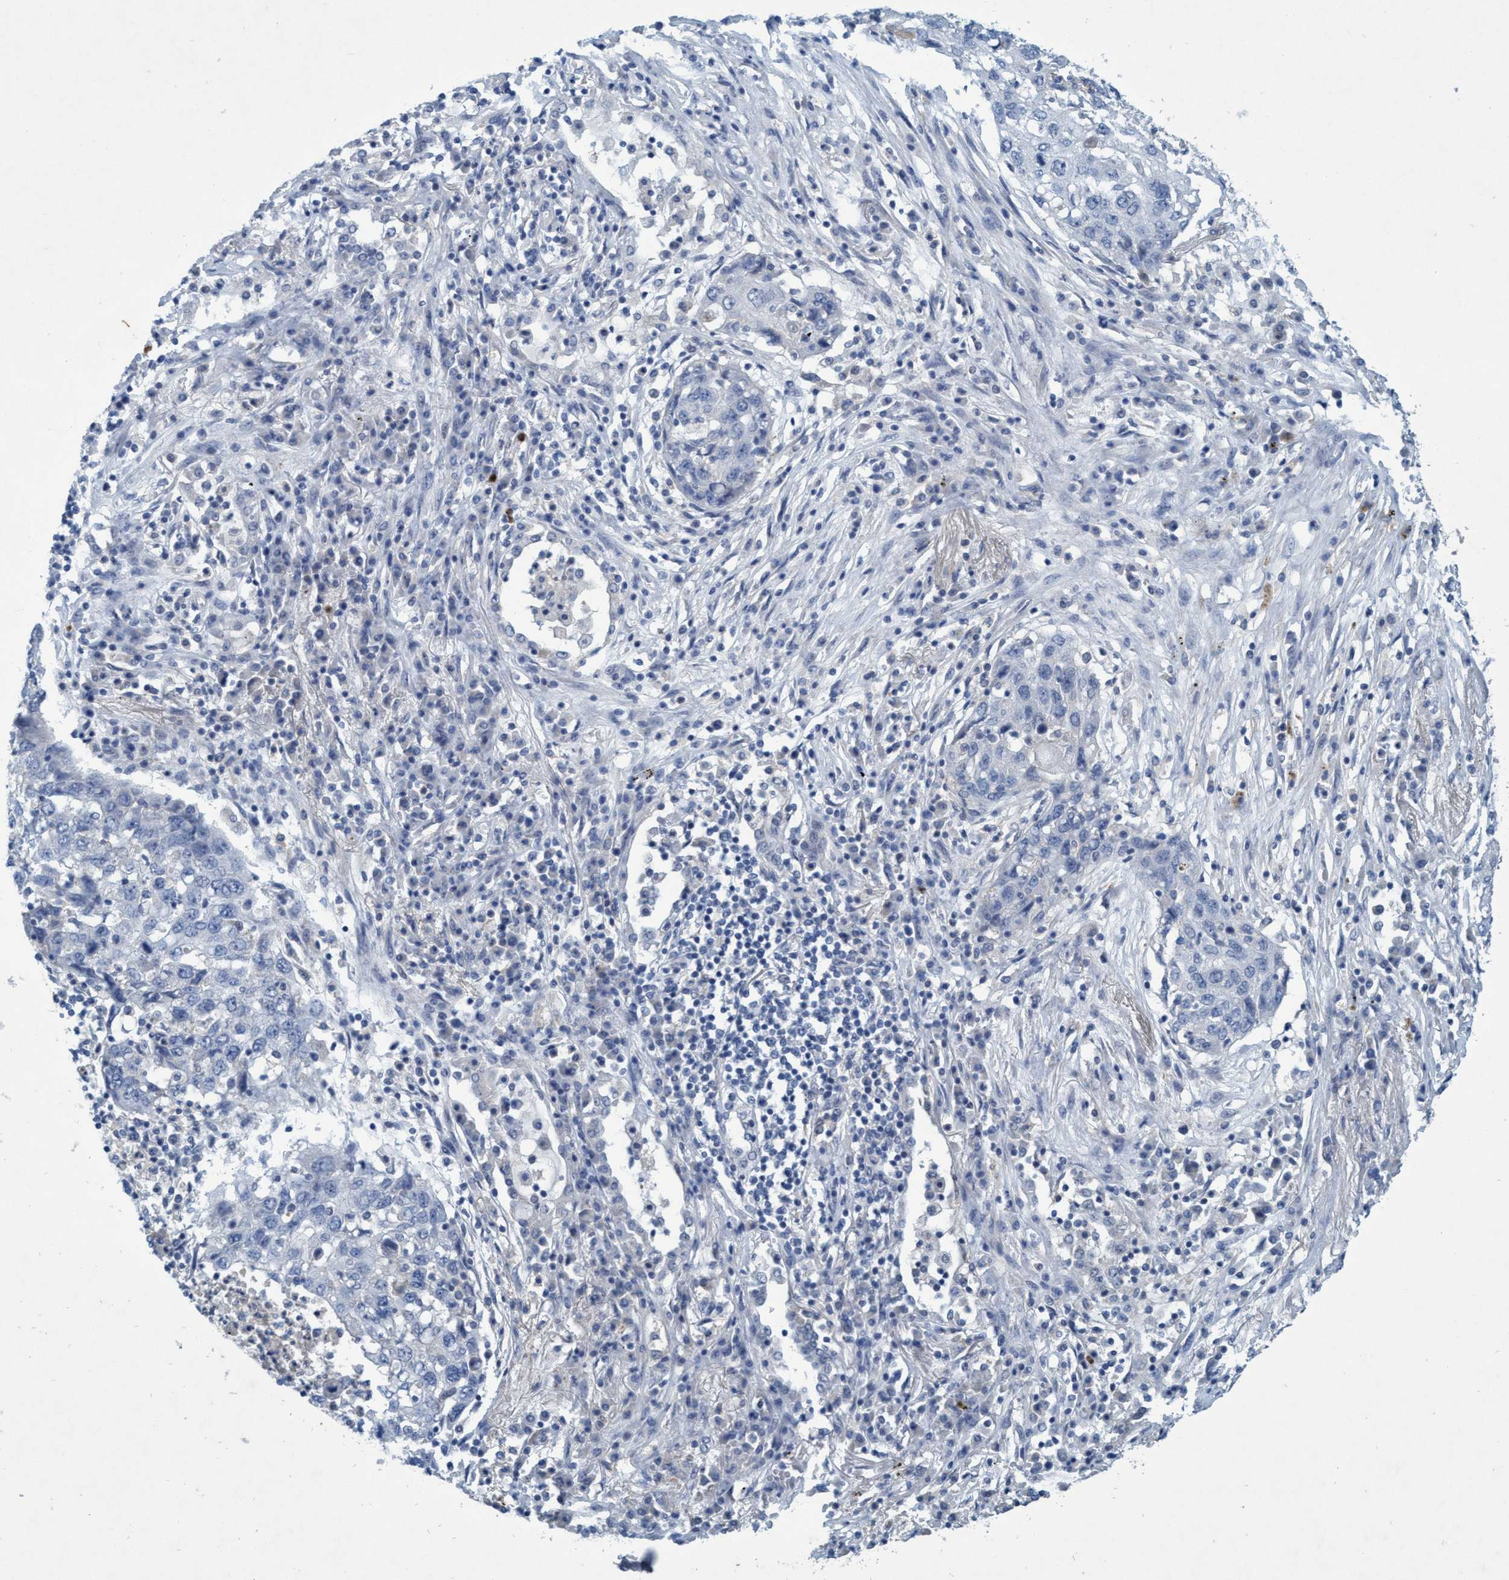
{"staining": {"intensity": "negative", "quantity": "none", "location": "none"}, "tissue": "lung cancer", "cell_type": "Tumor cells", "image_type": "cancer", "snomed": [{"axis": "morphology", "description": "Squamous cell carcinoma, NOS"}, {"axis": "topography", "description": "Lung"}], "caption": "IHC micrograph of neoplastic tissue: lung cancer stained with DAB (3,3'-diaminobenzidine) reveals no significant protein expression in tumor cells.", "gene": "RNF208", "patient": {"sex": "female", "age": 63}}